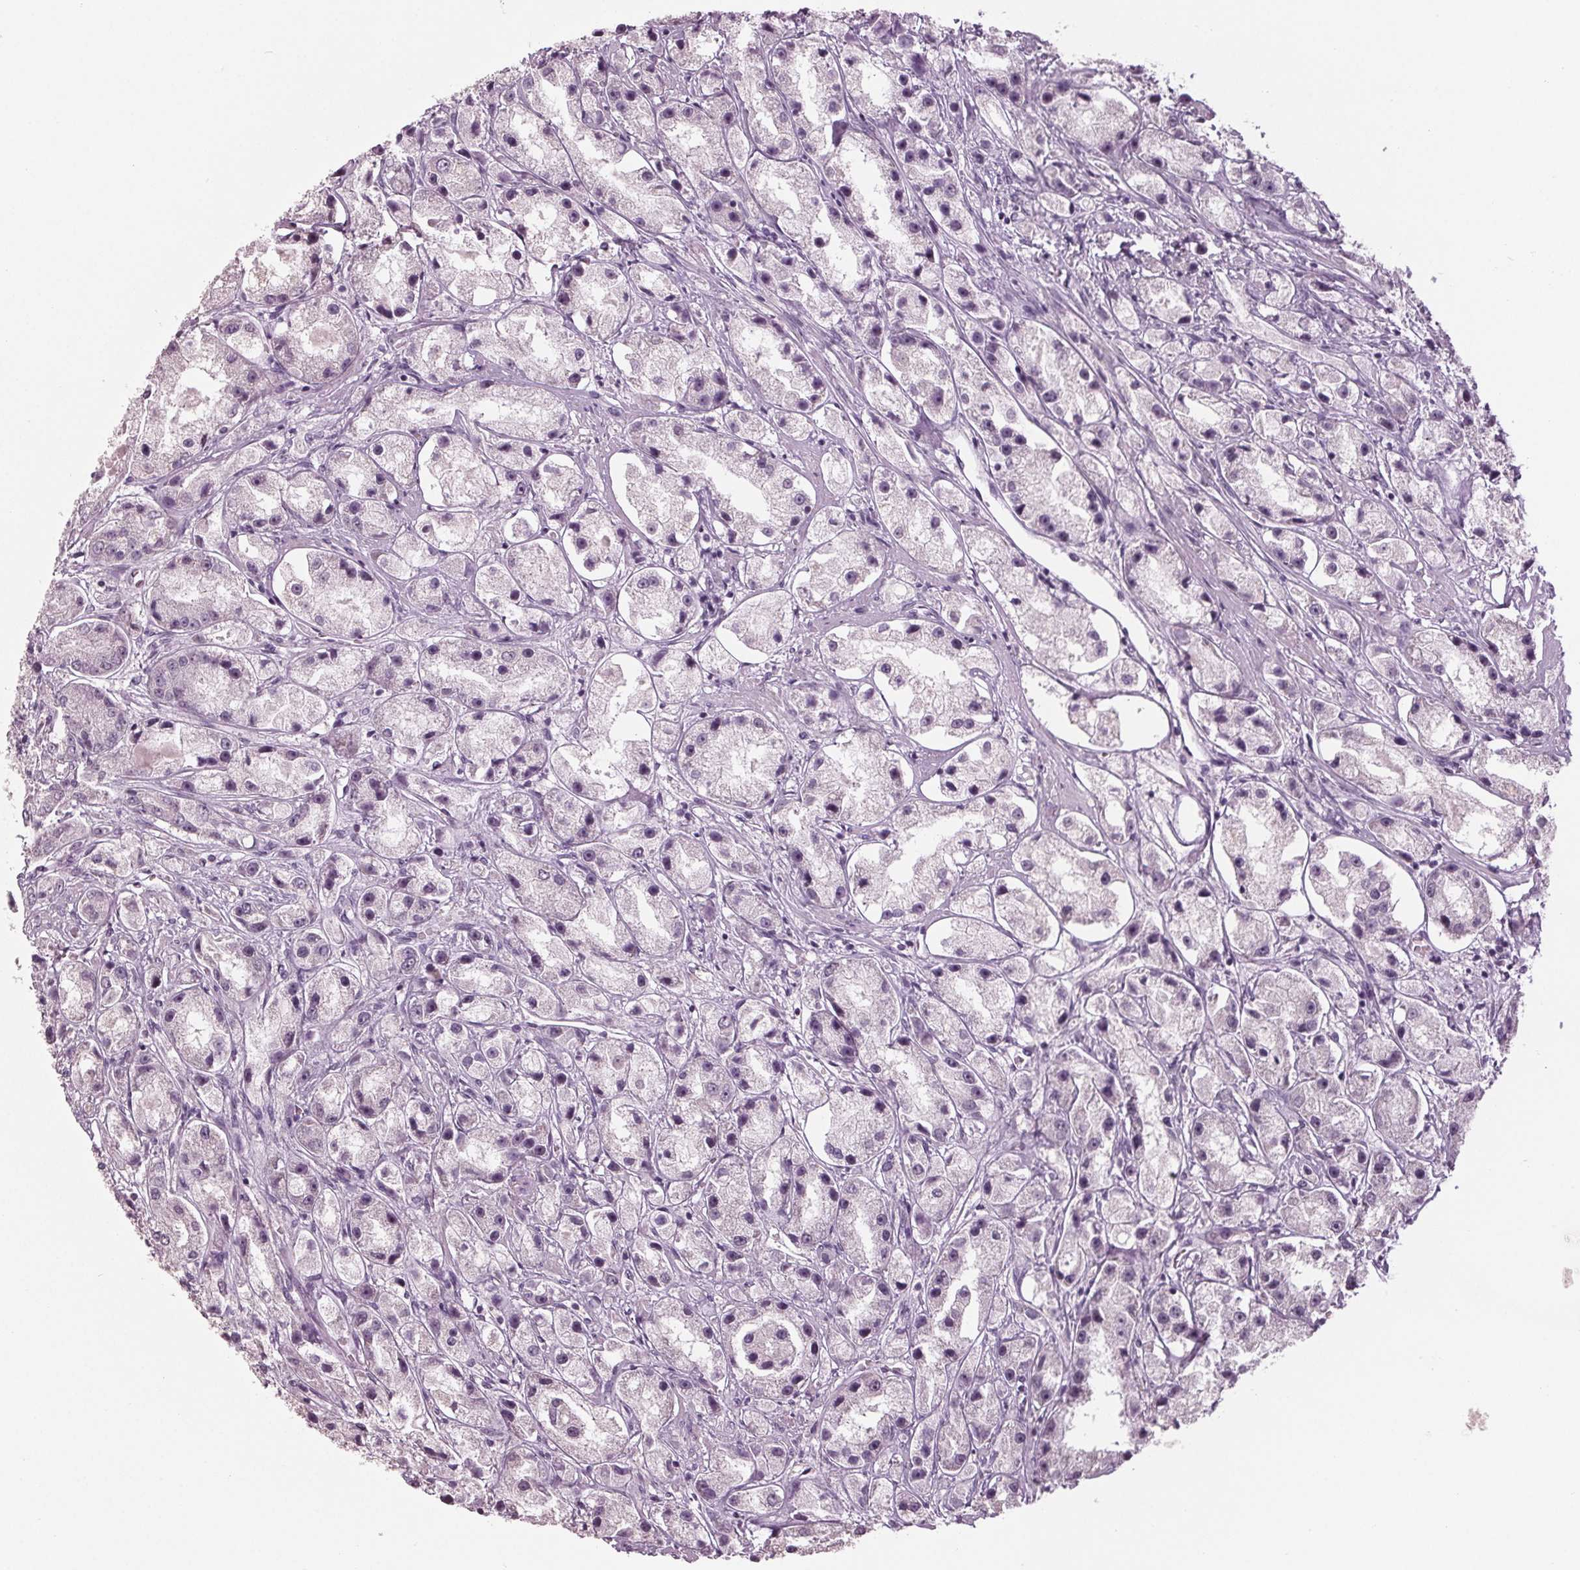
{"staining": {"intensity": "negative", "quantity": "none", "location": "none"}, "tissue": "prostate cancer", "cell_type": "Tumor cells", "image_type": "cancer", "snomed": [{"axis": "morphology", "description": "Adenocarcinoma, High grade"}, {"axis": "topography", "description": "Prostate"}], "caption": "This is an immunohistochemistry image of prostate cancer (high-grade adenocarcinoma). There is no expression in tumor cells.", "gene": "TNNC2", "patient": {"sex": "male", "age": 67}}